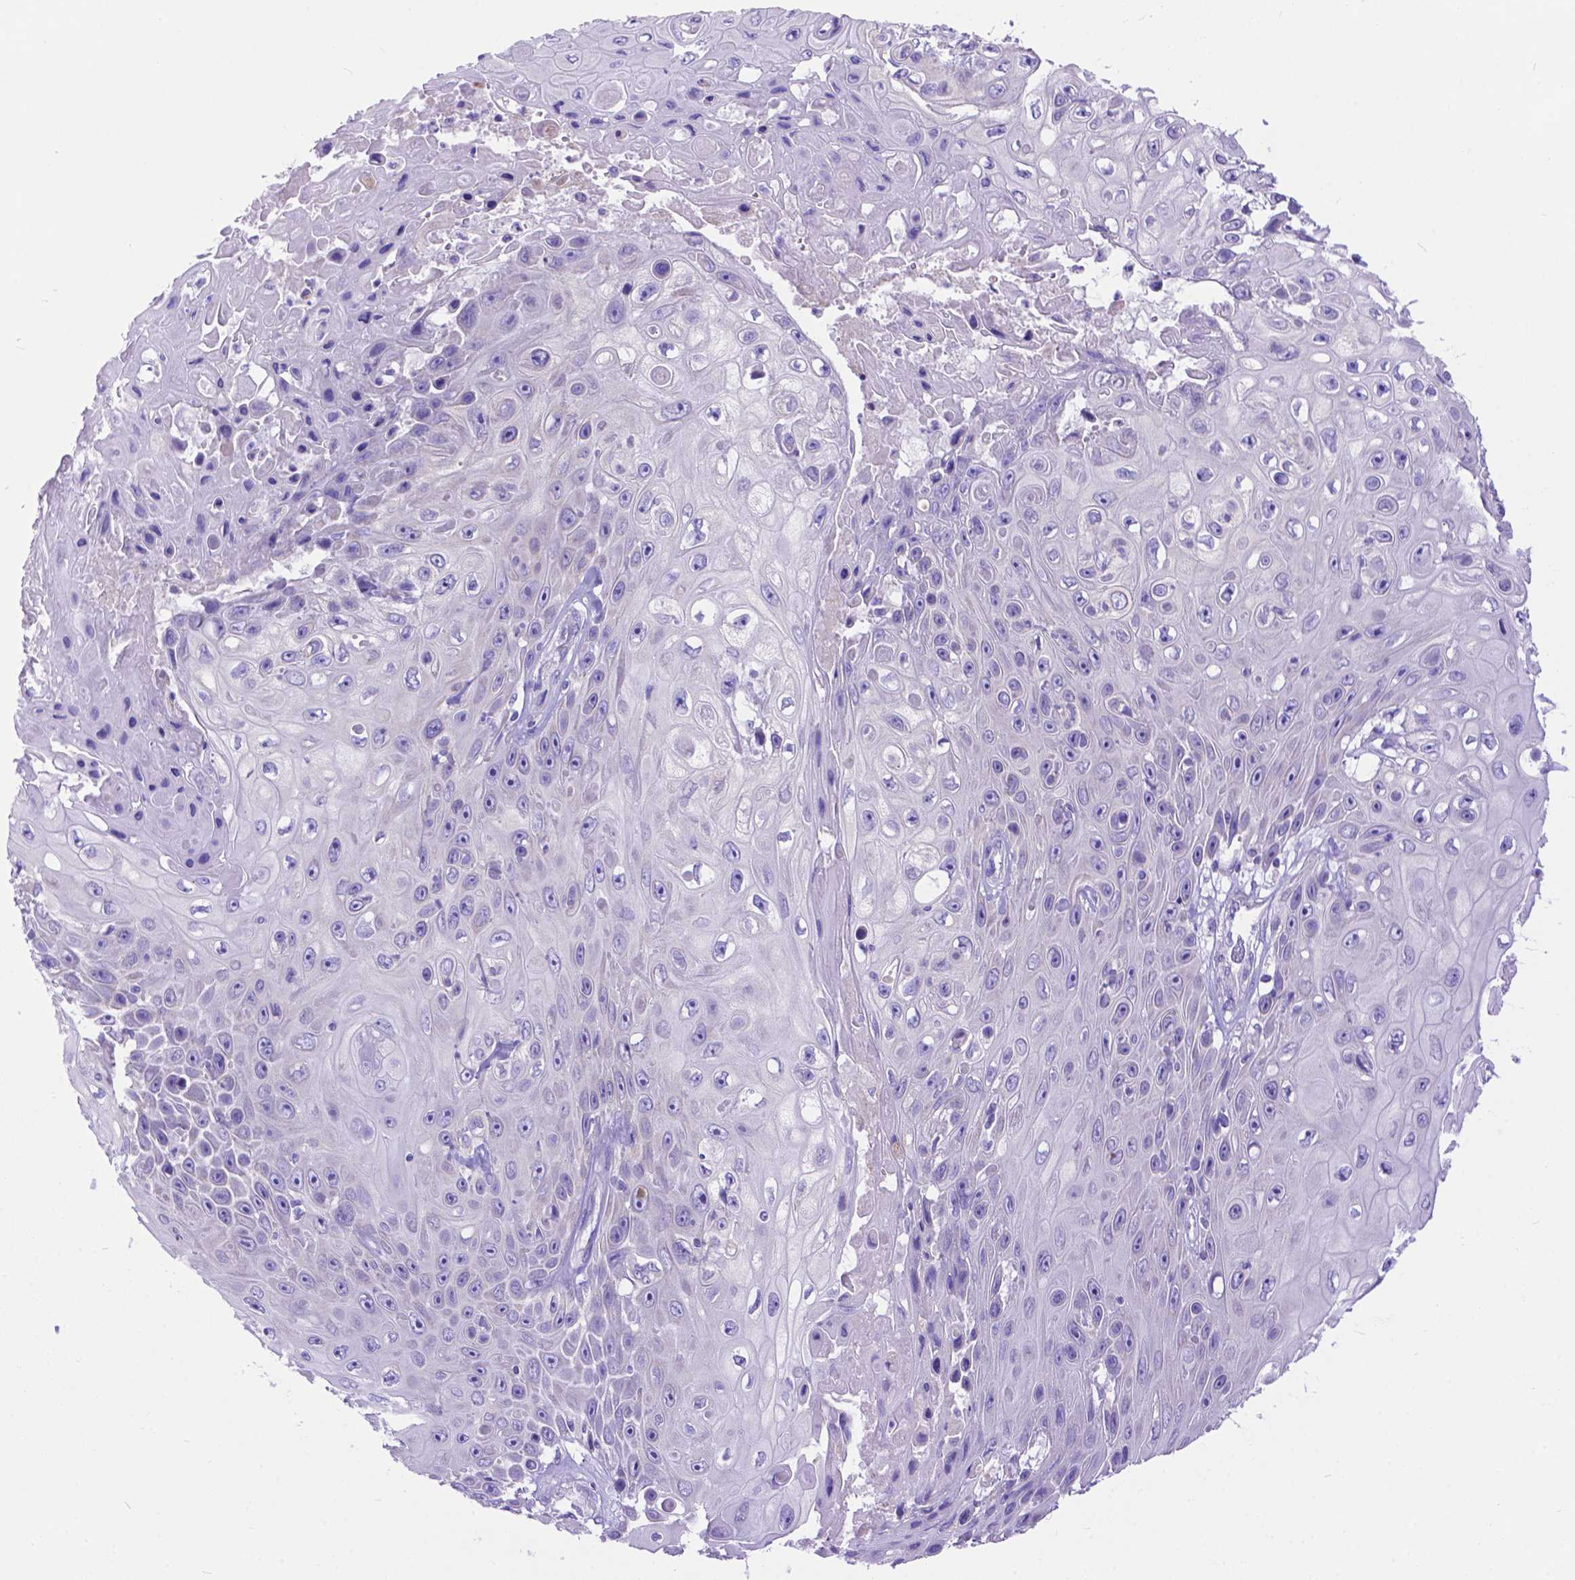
{"staining": {"intensity": "negative", "quantity": "none", "location": "none"}, "tissue": "skin cancer", "cell_type": "Tumor cells", "image_type": "cancer", "snomed": [{"axis": "morphology", "description": "Squamous cell carcinoma, NOS"}, {"axis": "topography", "description": "Skin"}], "caption": "There is no significant expression in tumor cells of skin squamous cell carcinoma.", "gene": "DHRS2", "patient": {"sex": "male", "age": 82}}